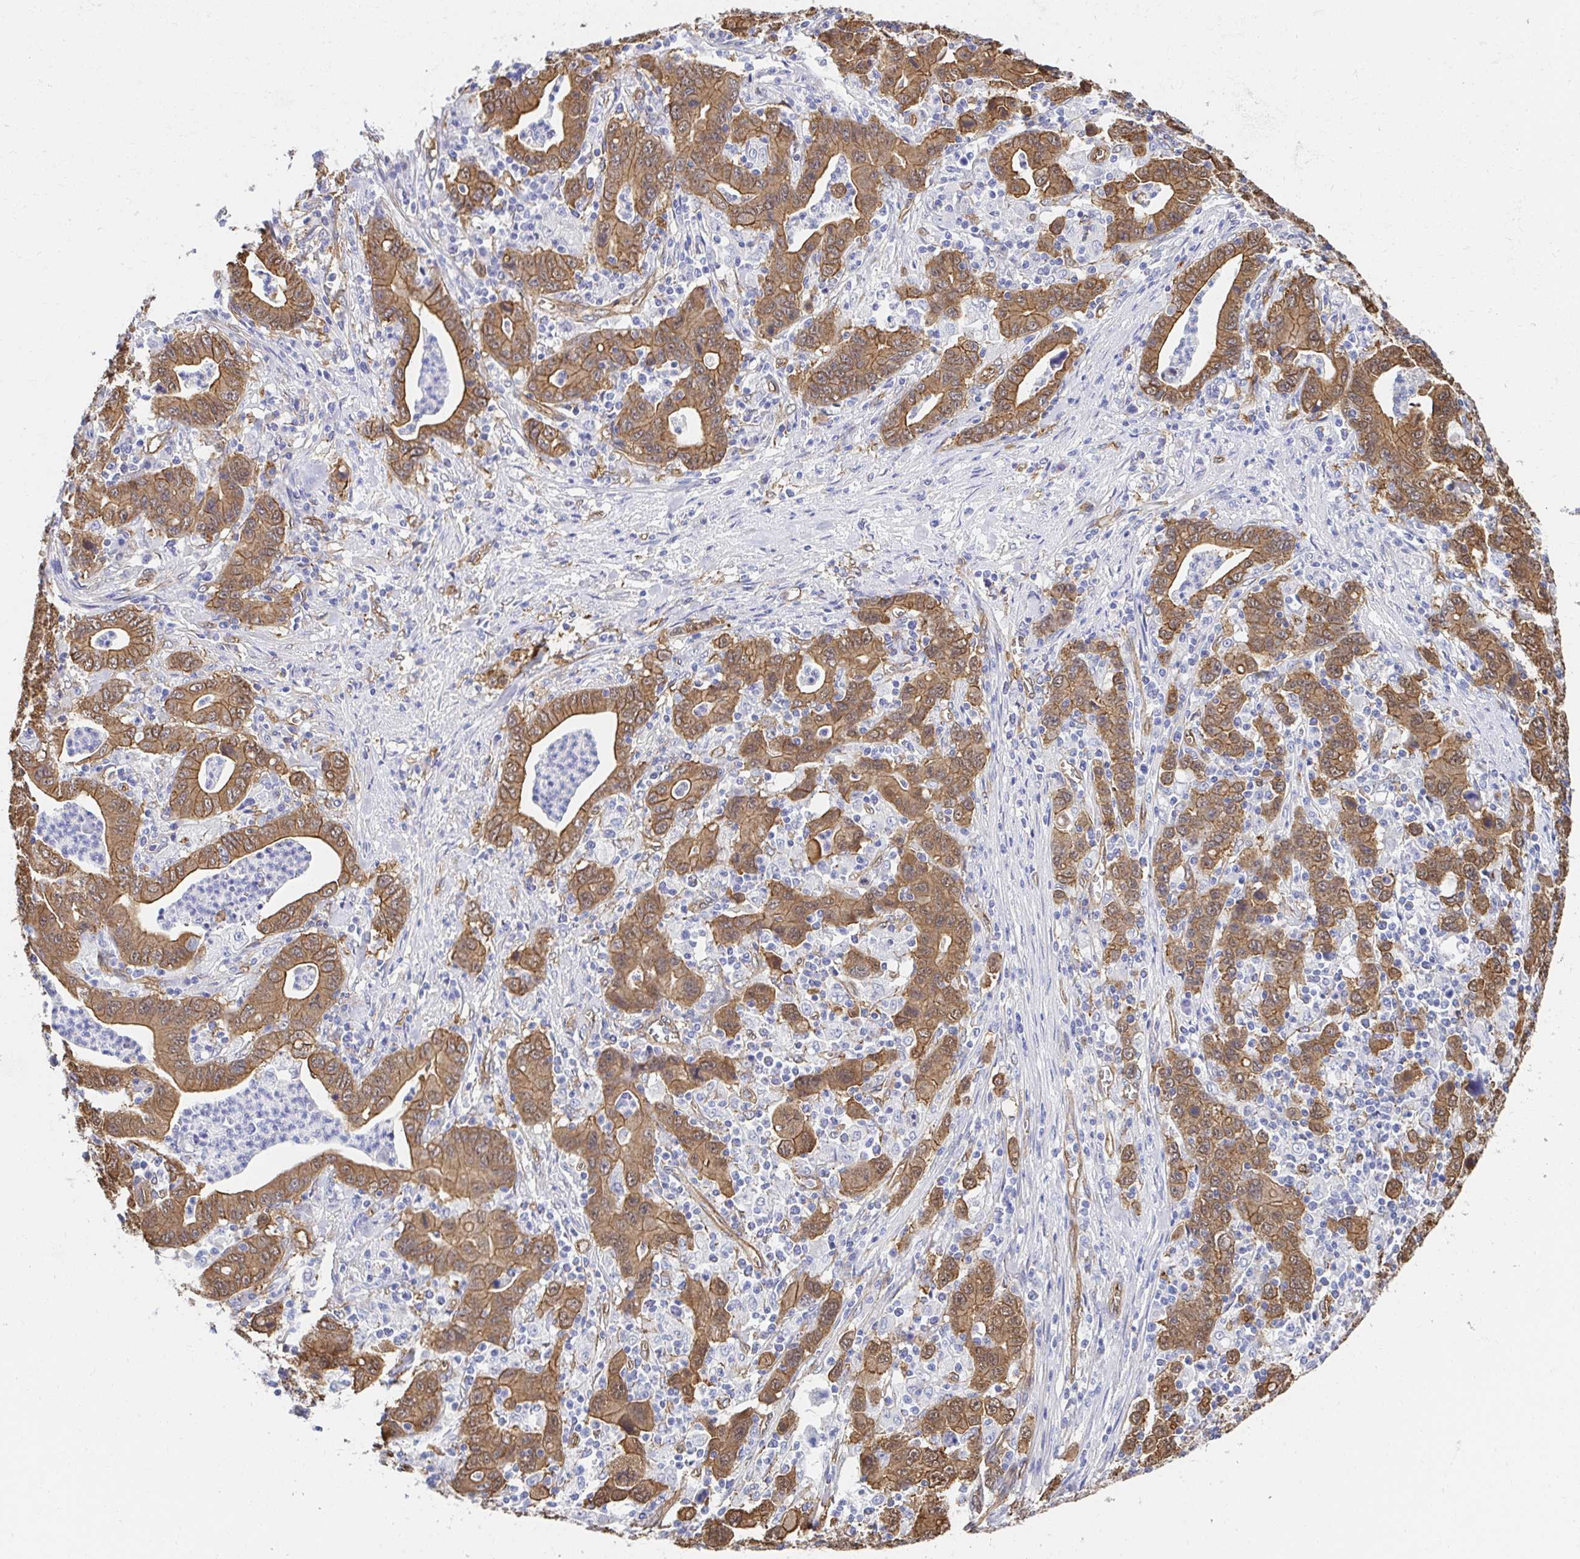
{"staining": {"intensity": "moderate", "quantity": ">75%", "location": "cytoplasmic/membranous"}, "tissue": "stomach cancer", "cell_type": "Tumor cells", "image_type": "cancer", "snomed": [{"axis": "morphology", "description": "Adenocarcinoma, NOS"}, {"axis": "topography", "description": "Stomach, upper"}], "caption": "DAB immunohistochemical staining of human stomach cancer exhibits moderate cytoplasmic/membranous protein expression in approximately >75% of tumor cells.", "gene": "CTTN", "patient": {"sex": "male", "age": 69}}